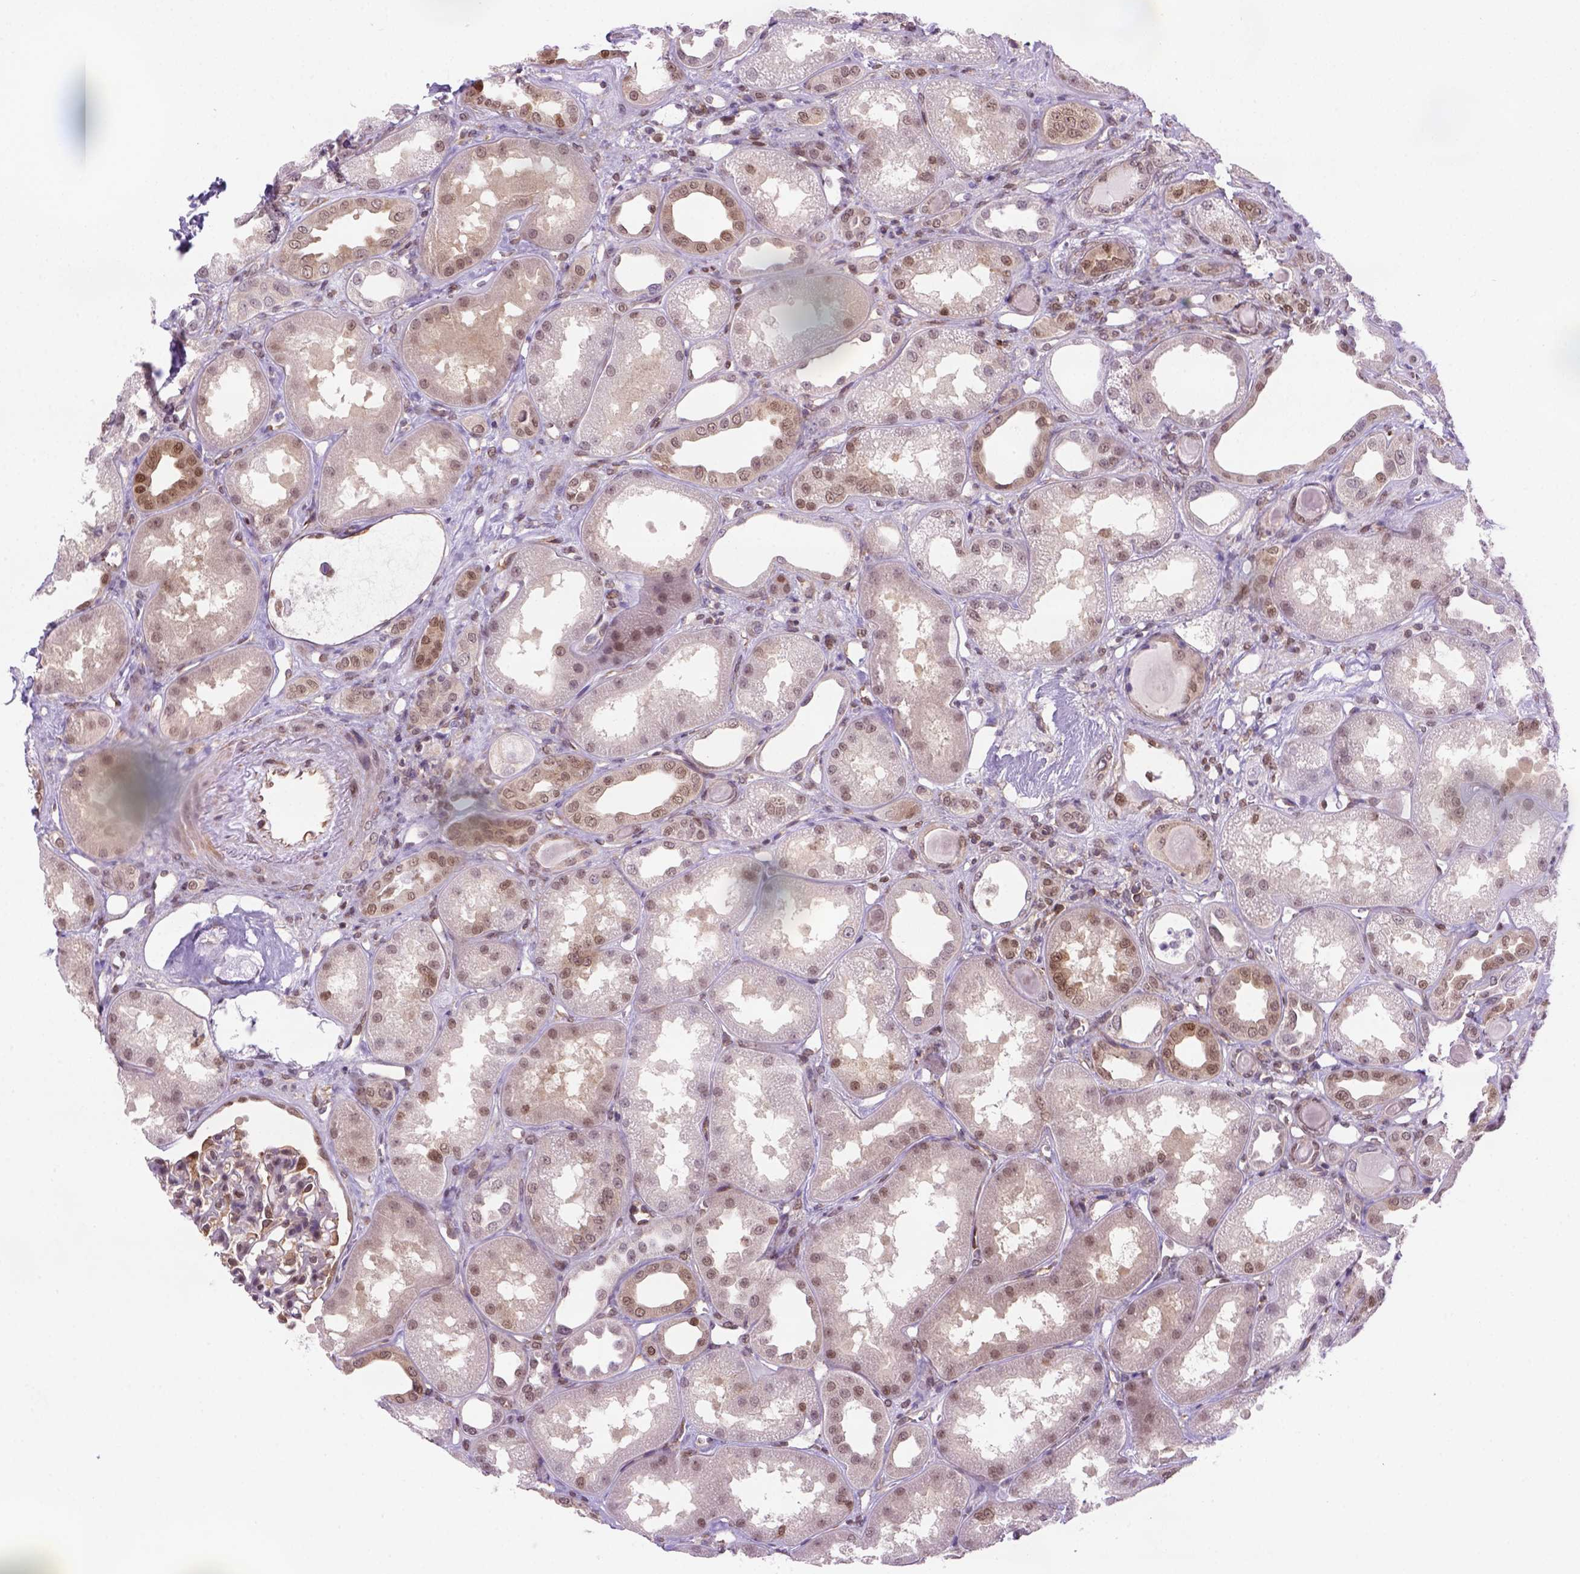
{"staining": {"intensity": "moderate", "quantity": "<25%", "location": "nuclear"}, "tissue": "kidney", "cell_type": "Cells in glomeruli", "image_type": "normal", "snomed": [{"axis": "morphology", "description": "Normal tissue, NOS"}, {"axis": "topography", "description": "Kidney"}], "caption": "Immunohistochemistry micrograph of normal kidney: human kidney stained using immunohistochemistry shows low levels of moderate protein expression localized specifically in the nuclear of cells in glomeruli, appearing as a nuclear brown color.", "gene": "MGMT", "patient": {"sex": "male", "age": 61}}